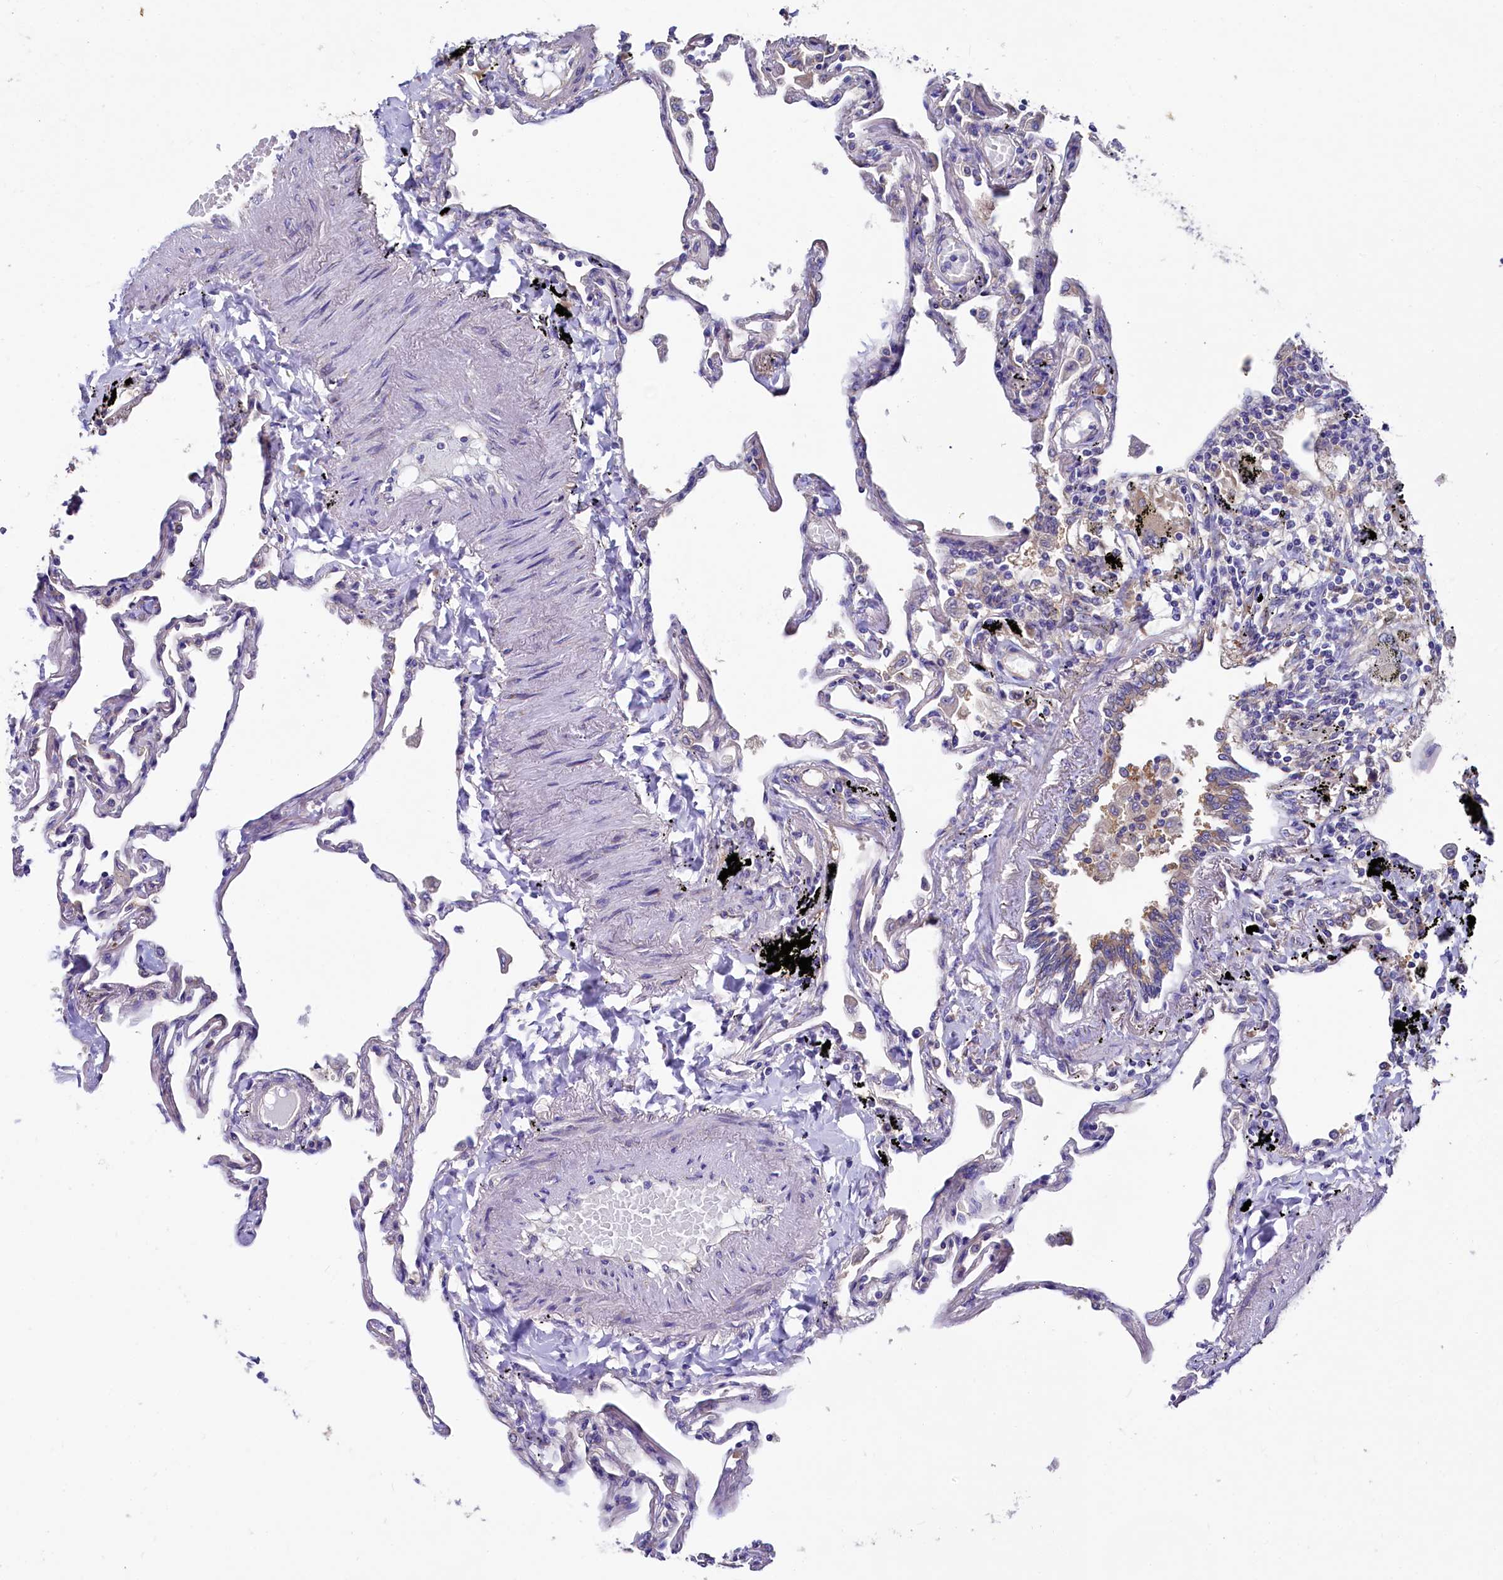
{"staining": {"intensity": "negative", "quantity": "none", "location": "none"}, "tissue": "lung", "cell_type": "Alveolar cells", "image_type": "normal", "snomed": [{"axis": "morphology", "description": "Normal tissue, NOS"}, {"axis": "topography", "description": "Lung"}], "caption": "High magnification brightfield microscopy of benign lung stained with DAB (brown) and counterstained with hematoxylin (blue): alveolar cells show no significant expression. (DAB (3,3'-diaminobenzidine) immunohistochemistry (IHC) with hematoxylin counter stain).", "gene": "QARS1", "patient": {"sex": "female", "age": 67}}